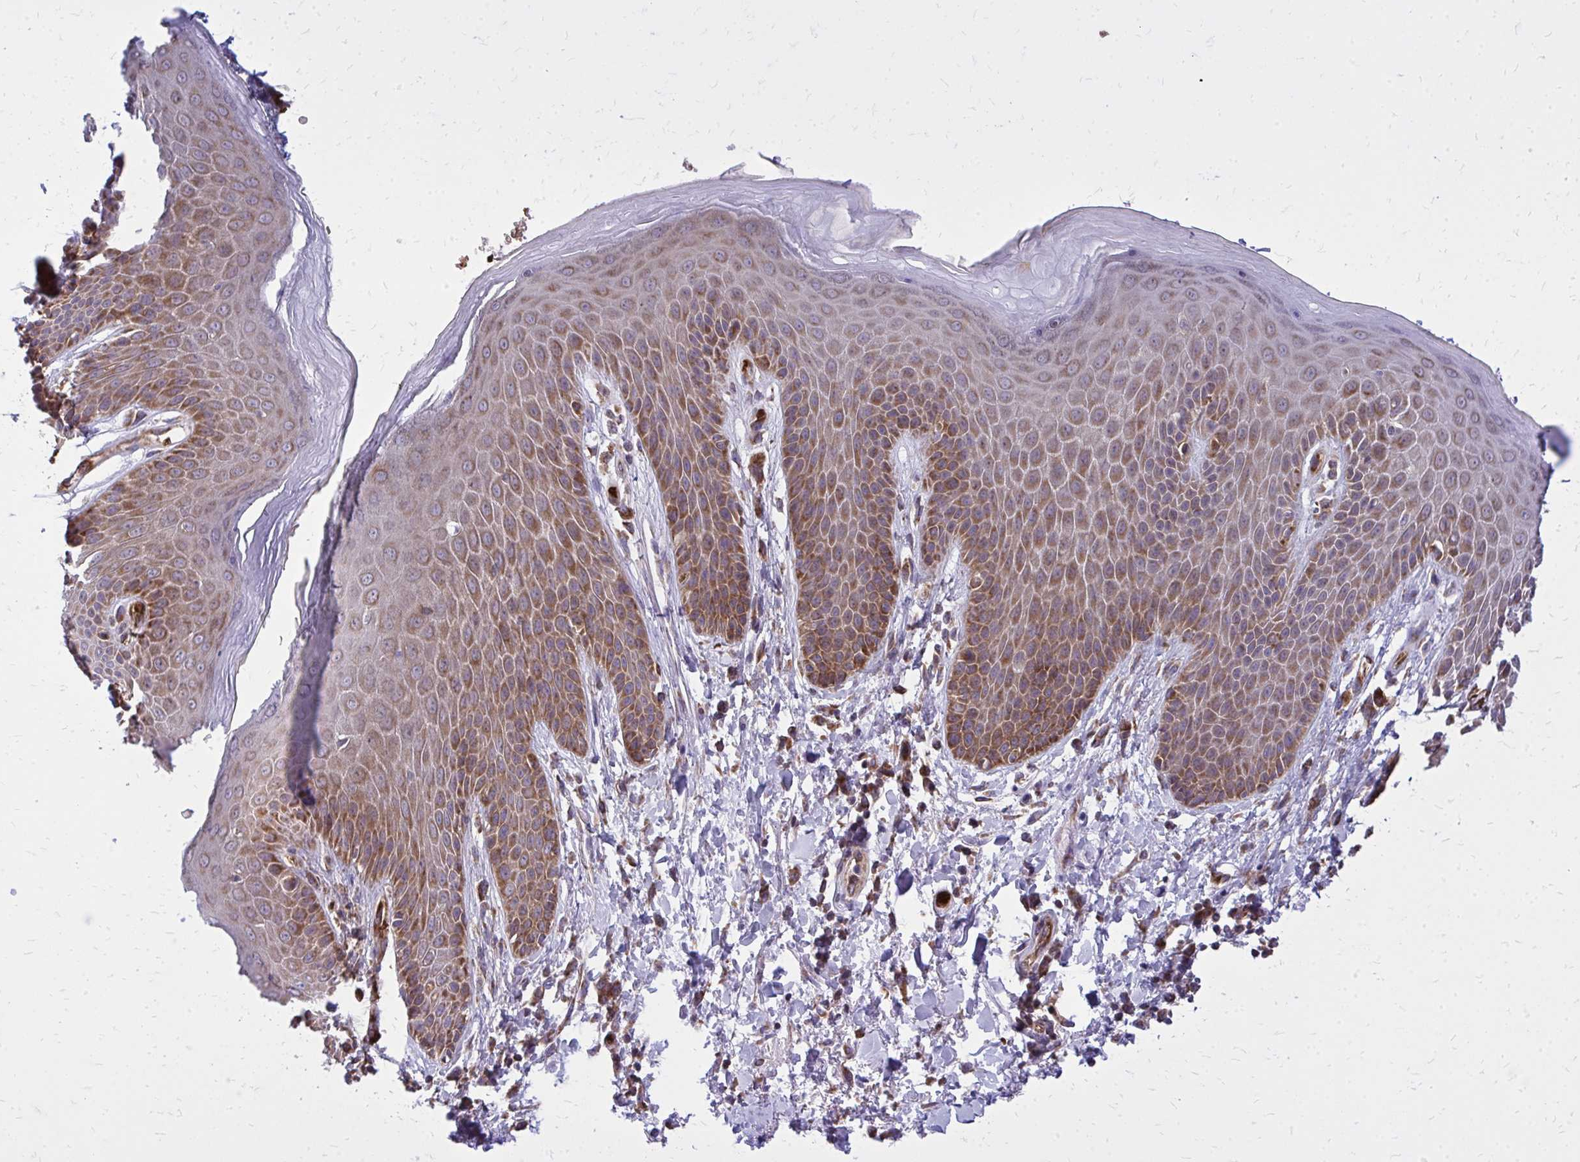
{"staining": {"intensity": "moderate", "quantity": ">75%", "location": "cytoplasmic/membranous"}, "tissue": "skin", "cell_type": "Epidermal cells", "image_type": "normal", "snomed": [{"axis": "morphology", "description": "Normal tissue, NOS"}, {"axis": "topography", "description": "Anal"}, {"axis": "topography", "description": "Peripheral nerve tissue"}], "caption": "A brown stain shows moderate cytoplasmic/membranous positivity of a protein in epidermal cells of benign human skin. Using DAB (3,3'-diaminobenzidine) (brown) and hematoxylin (blue) stains, captured at high magnification using brightfield microscopy.", "gene": "PDK4", "patient": {"sex": "male", "age": 51}}